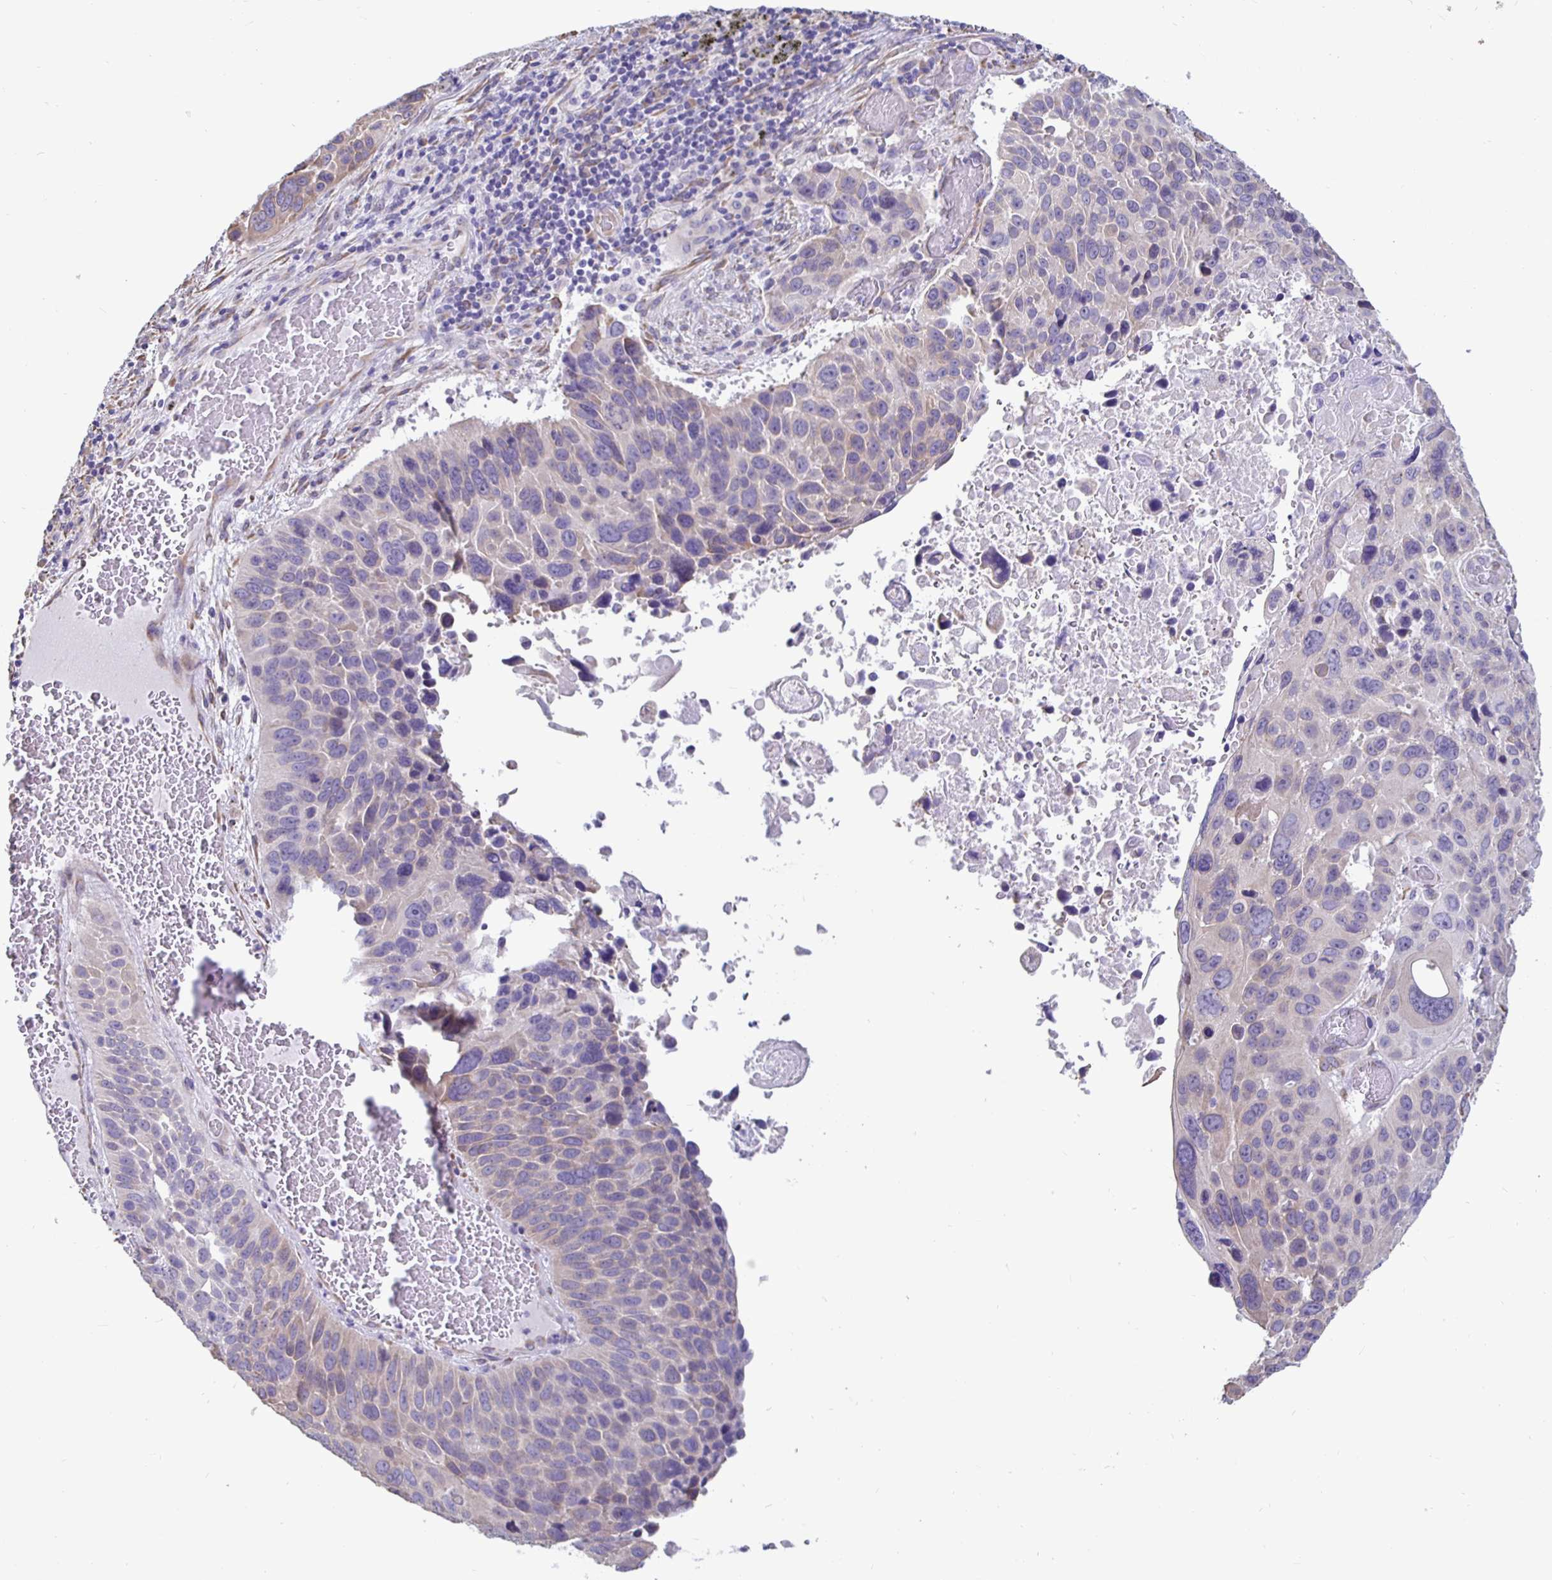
{"staining": {"intensity": "negative", "quantity": "none", "location": "none"}, "tissue": "lung cancer", "cell_type": "Tumor cells", "image_type": "cancer", "snomed": [{"axis": "morphology", "description": "Squamous cell carcinoma, NOS"}, {"axis": "topography", "description": "Lung"}], "caption": "IHC photomicrograph of human lung cancer stained for a protein (brown), which demonstrates no positivity in tumor cells.", "gene": "DNAI2", "patient": {"sex": "male", "age": 68}}